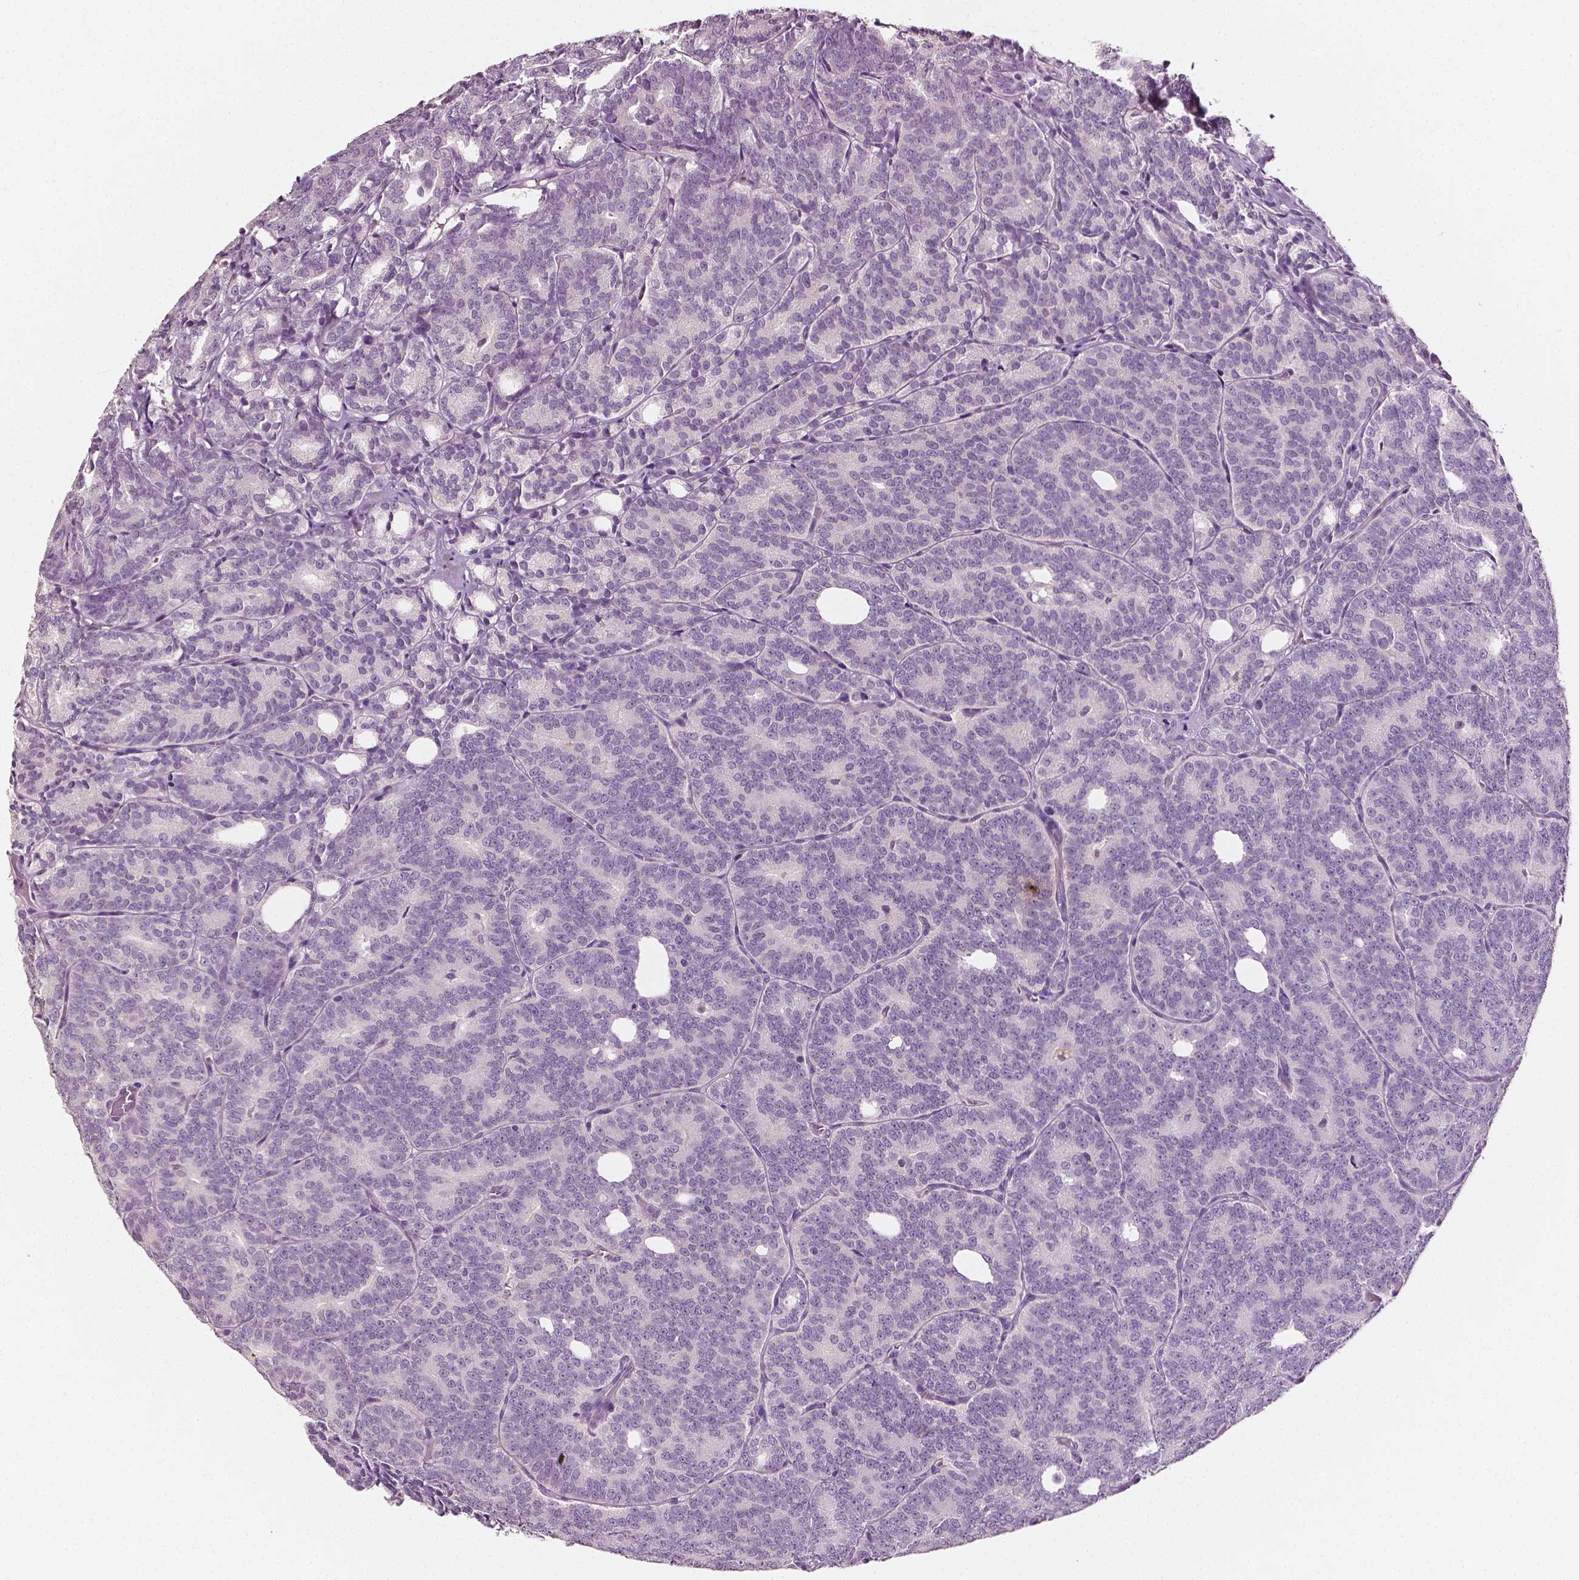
{"staining": {"intensity": "negative", "quantity": "none", "location": "none"}, "tissue": "prostate cancer", "cell_type": "Tumor cells", "image_type": "cancer", "snomed": [{"axis": "morphology", "description": "Adenocarcinoma, High grade"}, {"axis": "topography", "description": "Prostate"}], "caption": "High magnification brightfield microscopy of prostate adenocarcinoma (high-grade) stained with DAB (brown) and counterstained with hematoxylin (blue): tumor cells show no significant expression.", "gene": "PLA2R1", "patient": {"sex": "male", "age": 53}}